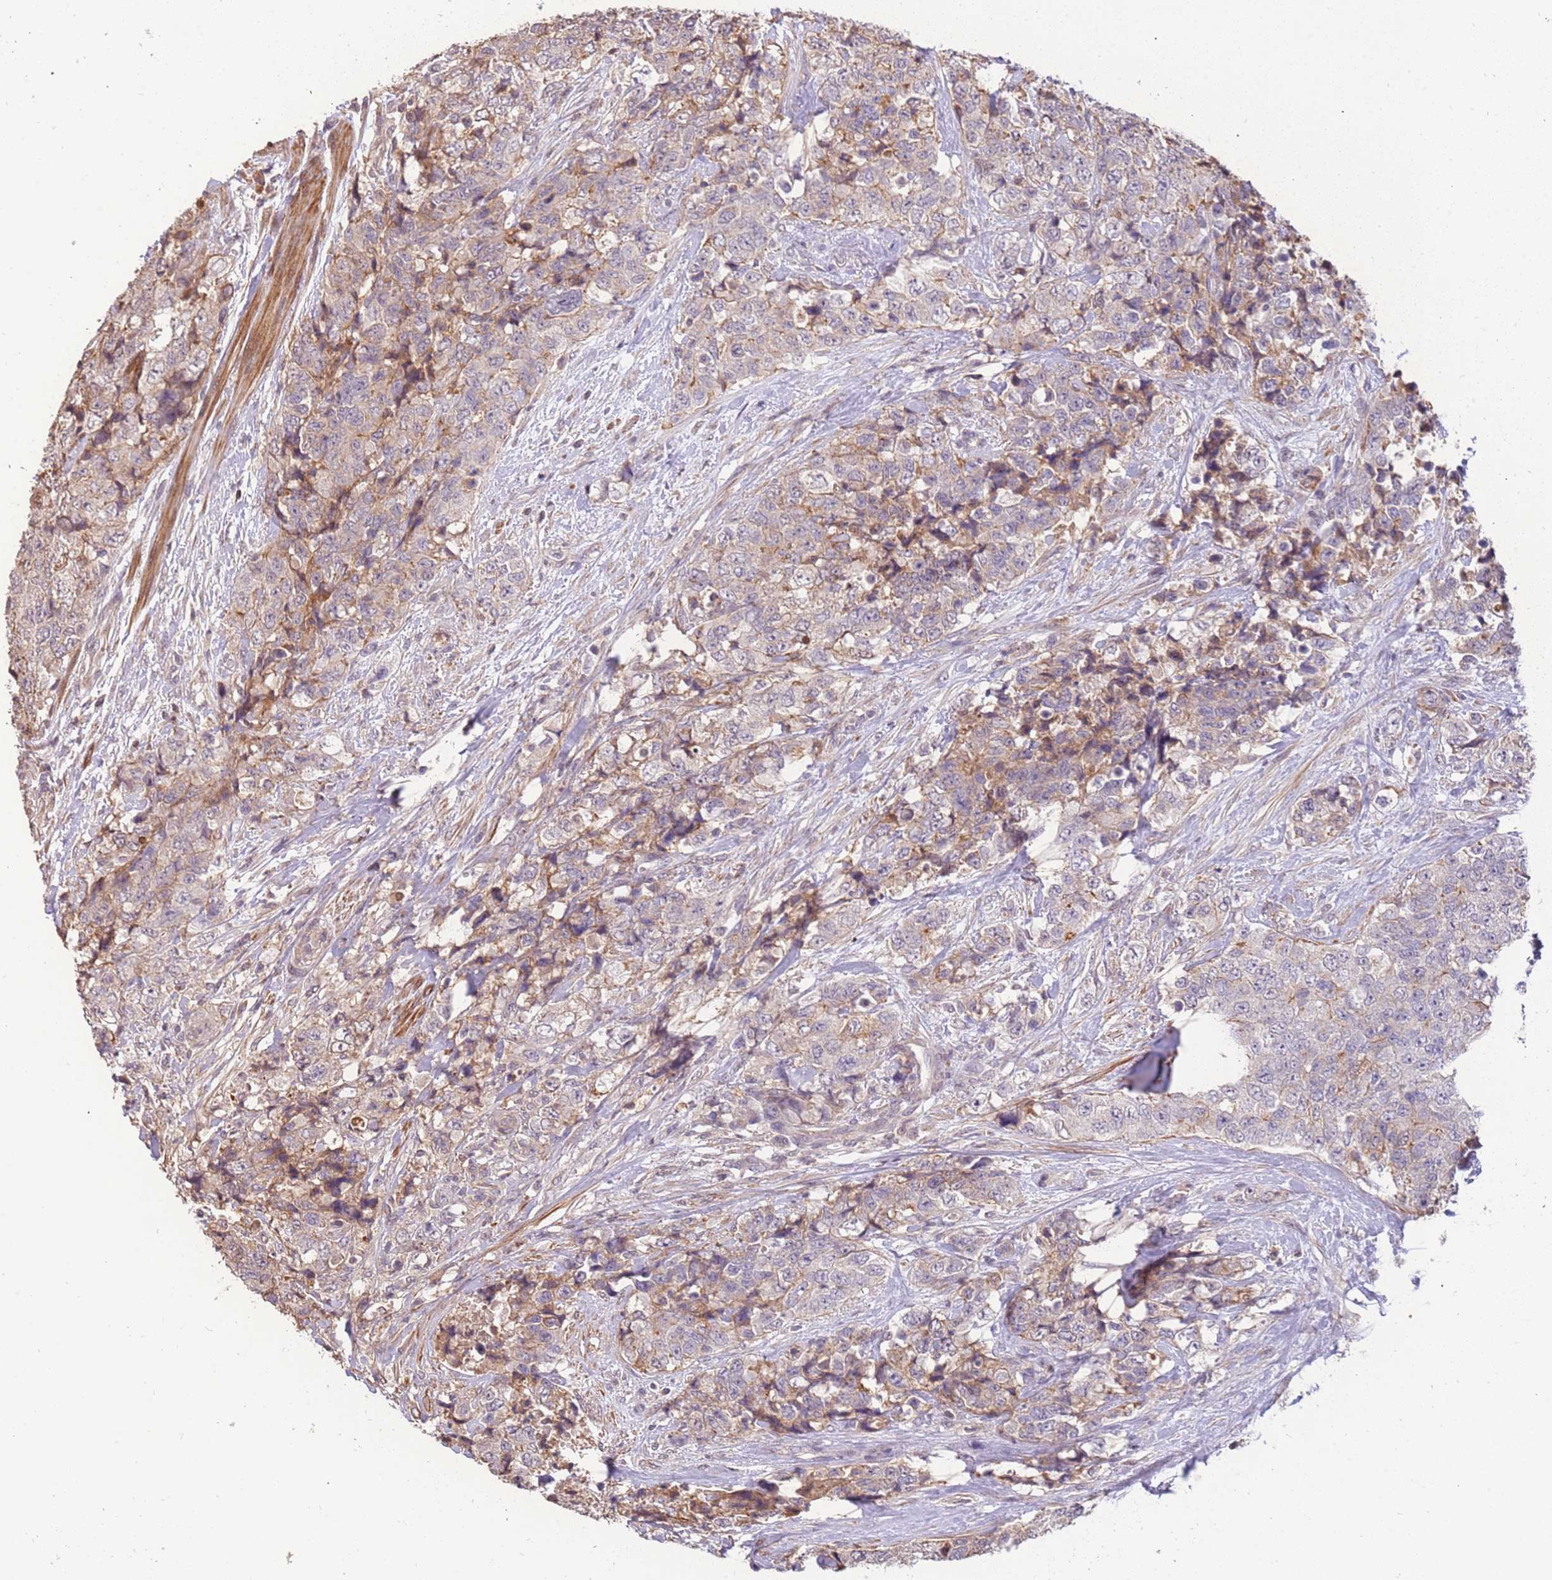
{"staining": {"intensity": "weak", "quantity": "<25%", "location": "cytoplasmic/membranous"}, "tissue": "urothelial cancer", "cell_type": "Tumor cells", "image_type": "cancer", "snomed": [{"axis": "morphology", "description": "Urothelial carcinoma, High grade"}, {"axis": "topography", "description": "Urinary bladder"}], "caption": "Immunohistochemistry (IHC) histopathology image of neoplastic tissue: urothelial carcinoma (high-grade) stained with DAB displays no significant protein positivity in tumor cells. The staining is performed using DAB brown chromogen with nuclei counter-stained in using hematoxylin.", "gene": "SLC16A4", "patient": {"sex": "female", "age": 78}}